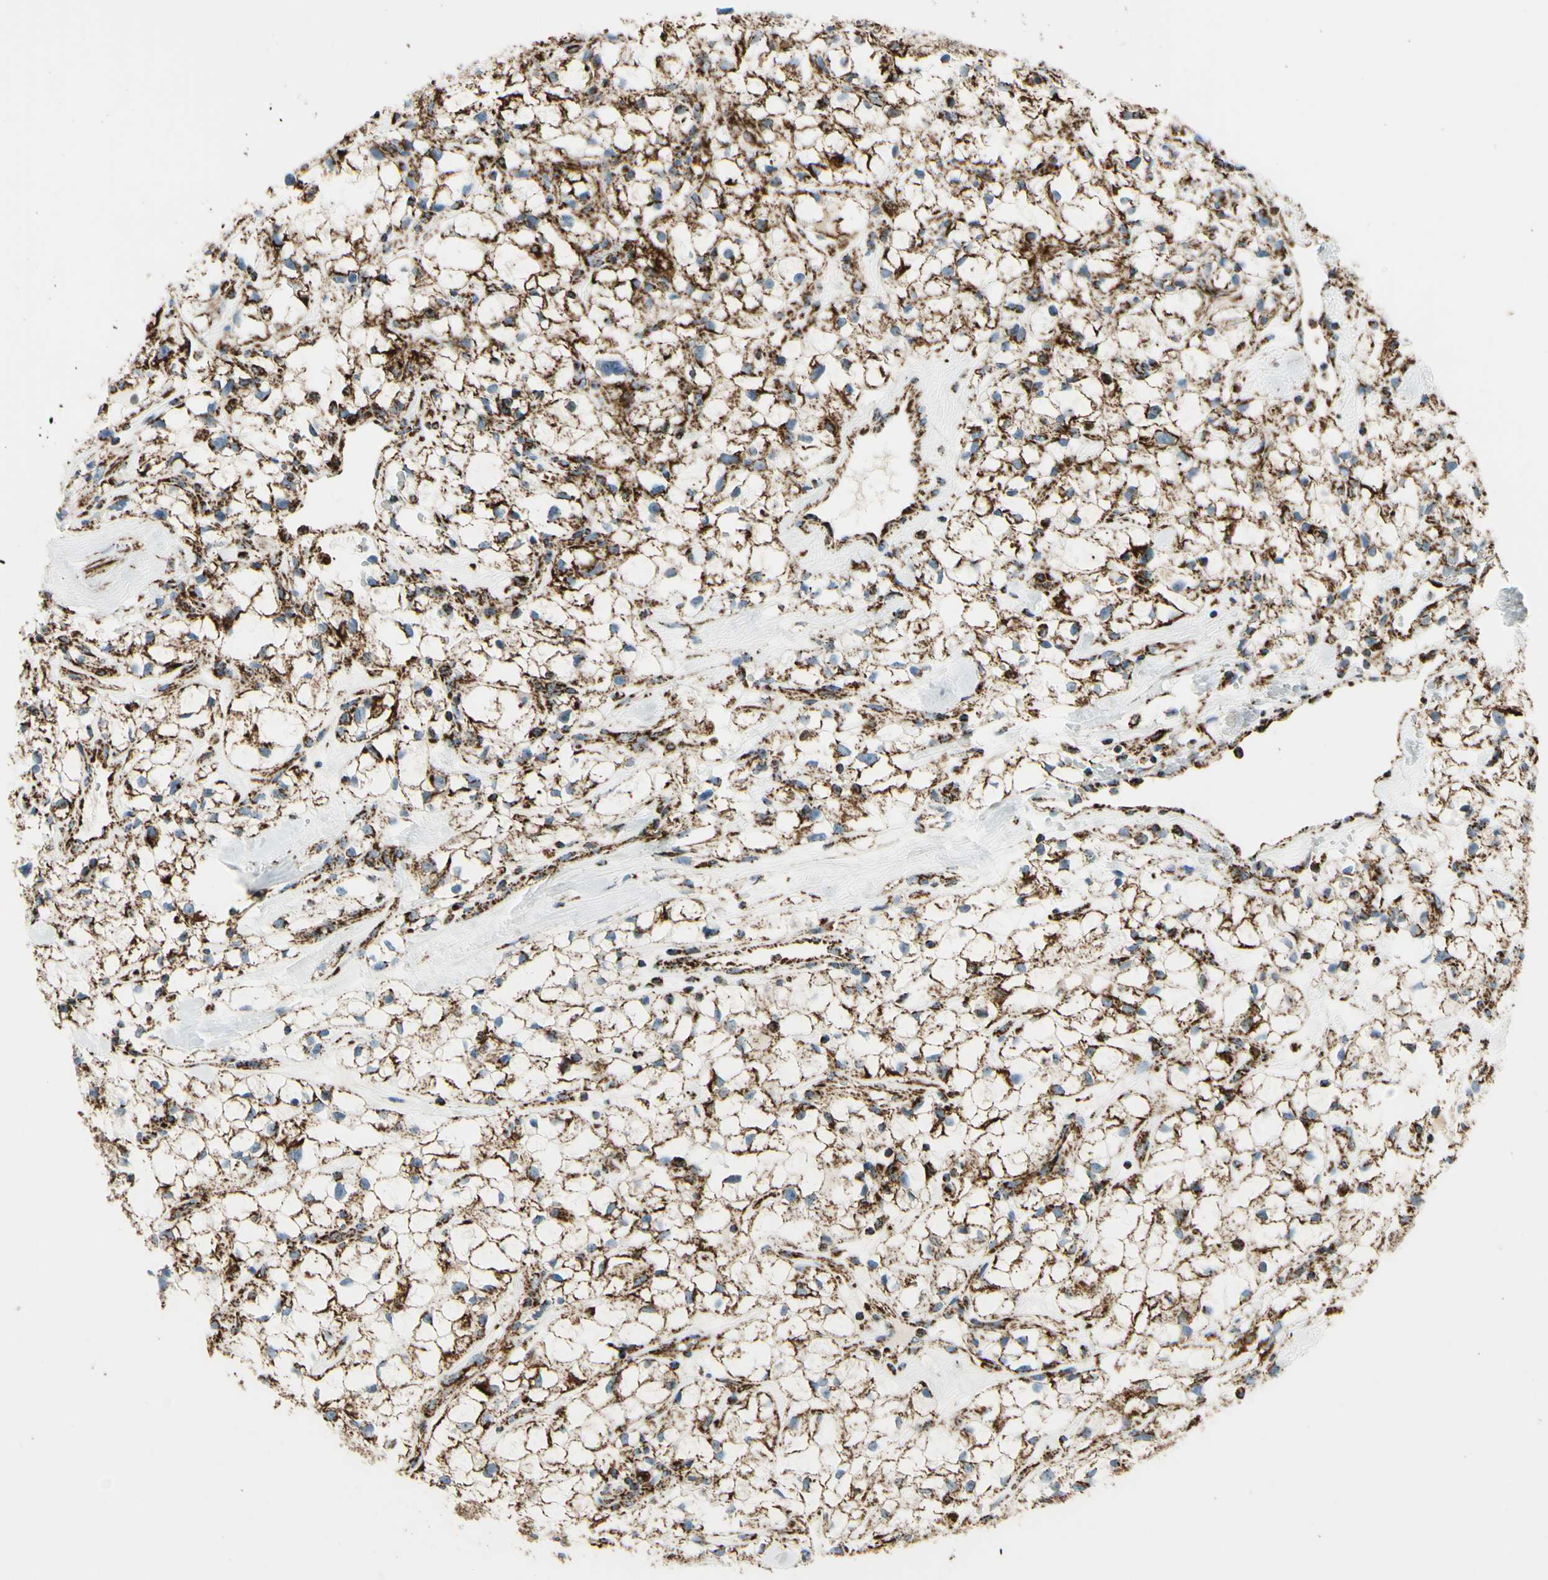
{"staining": {"intensity": "strong", "quantity": ">75%", "location": "cytoplasmic/membranous"}, "tissue": "renal cancer", "cell_type": "Tumor cells", "image_type": "cancer", "snomed": [{"axis": "morphology", "description": "Adenocarcinoma, NOS"}, {"axis": "topography", "description": "Kidney"}], "caption": "High-power microscopy captured an immunohistochemistry image of adenocarcinoma (renal), revealing strong cytoplasmic/membranous staining in approximately >75% of tumor cells.", "gene": "MAVS", "patient": {"sex": "female", "age": 60}}